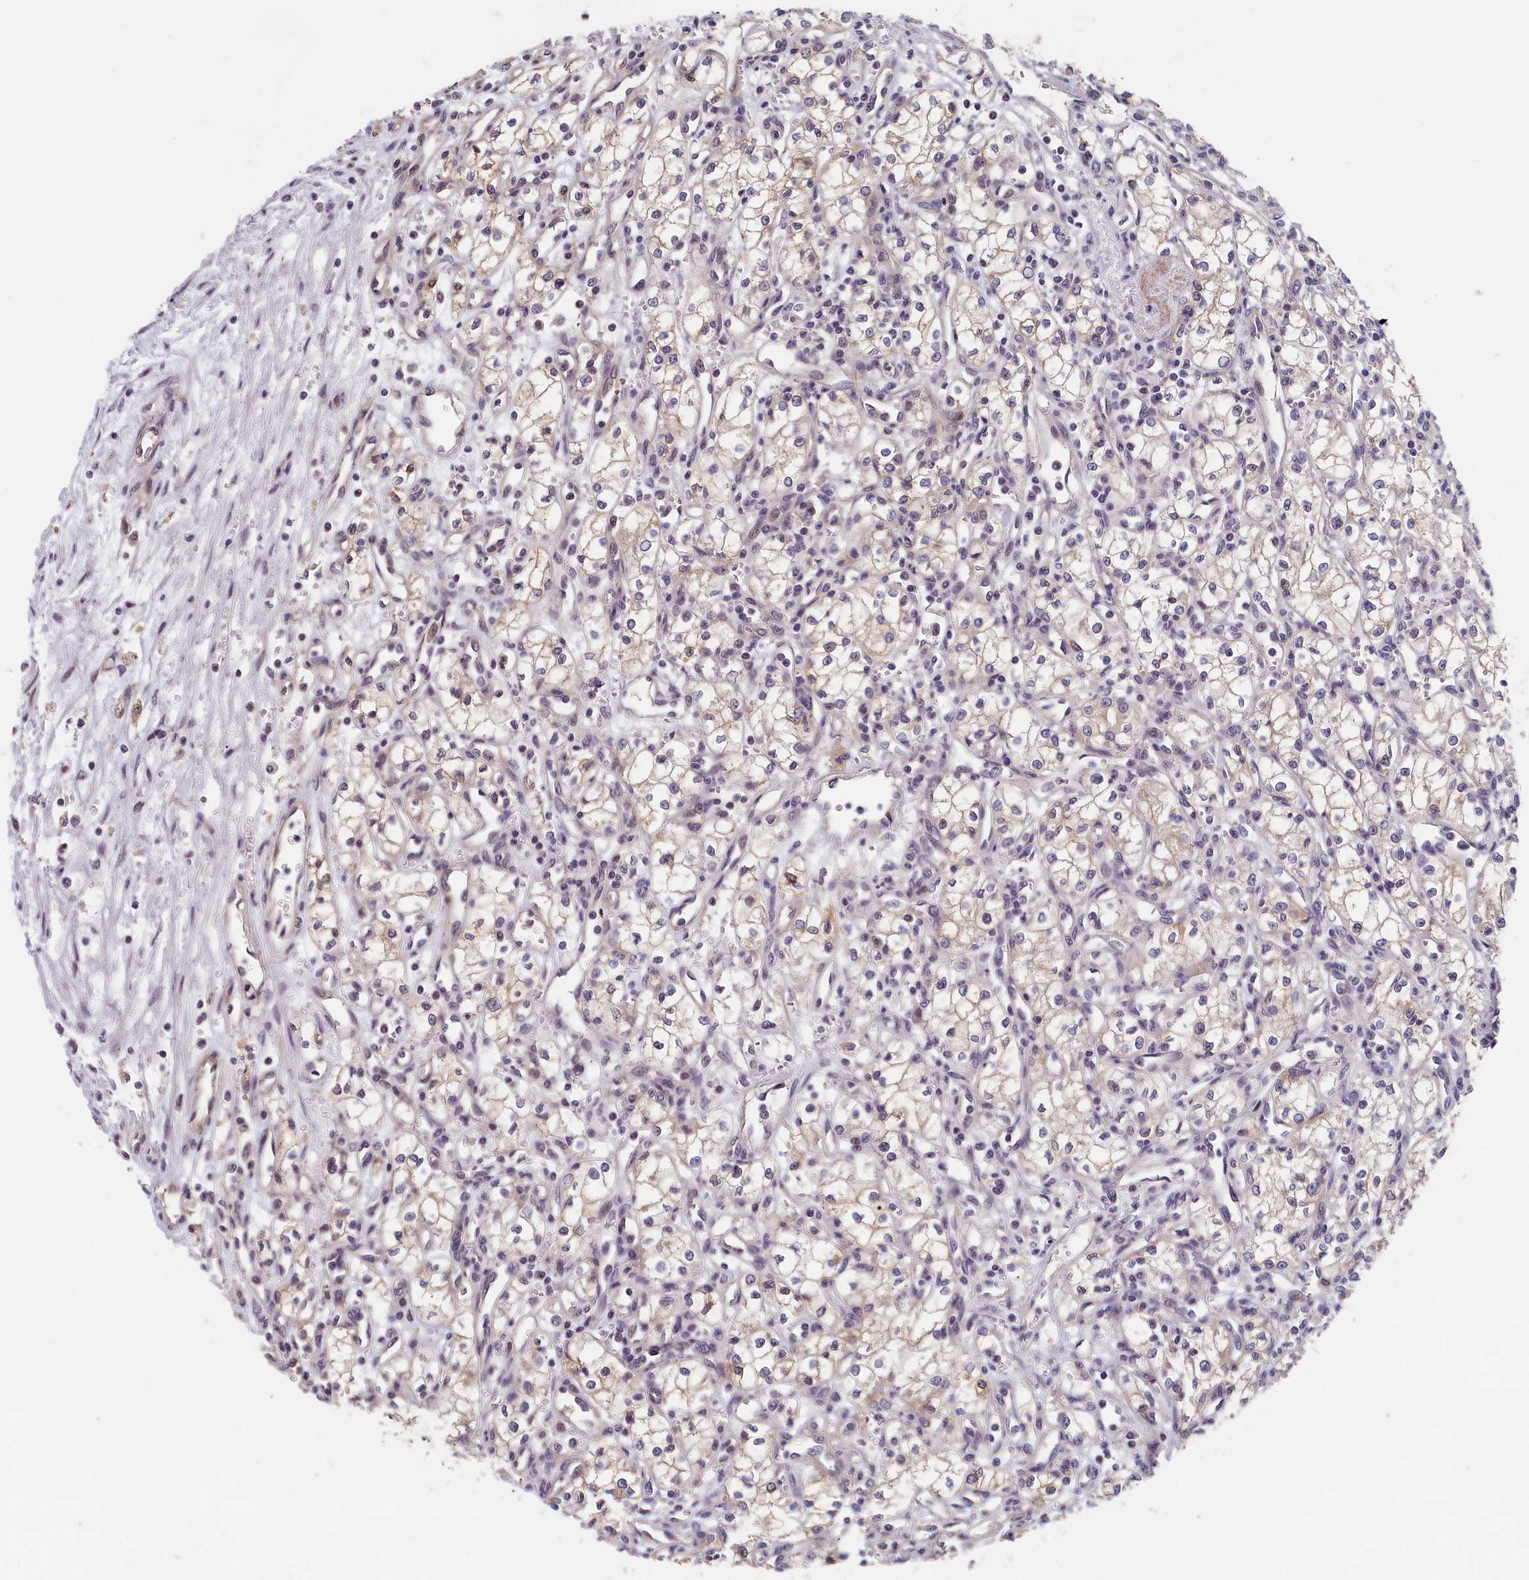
{"staining": {"intensity": "negative", "quantity": "none", "location": "none"}, "tissue": "renal cancer", "cell_type": "Tumor cells", "image_type": "cancer", "snomed": [{"axis": "morphology", "description": "Adenocarcinoma, NOS"}, {"axis": "topography", "description": "Kidney"}], "caption": "This micrograph is of renal adenocarcinoma stained with immunohistochemistry to label a protein in brown with the nuclei are counter-stained blue. There is no staining in tumor cells.", "gene": "TMEM116", "patient": {"sex": "male", "age": 59}}